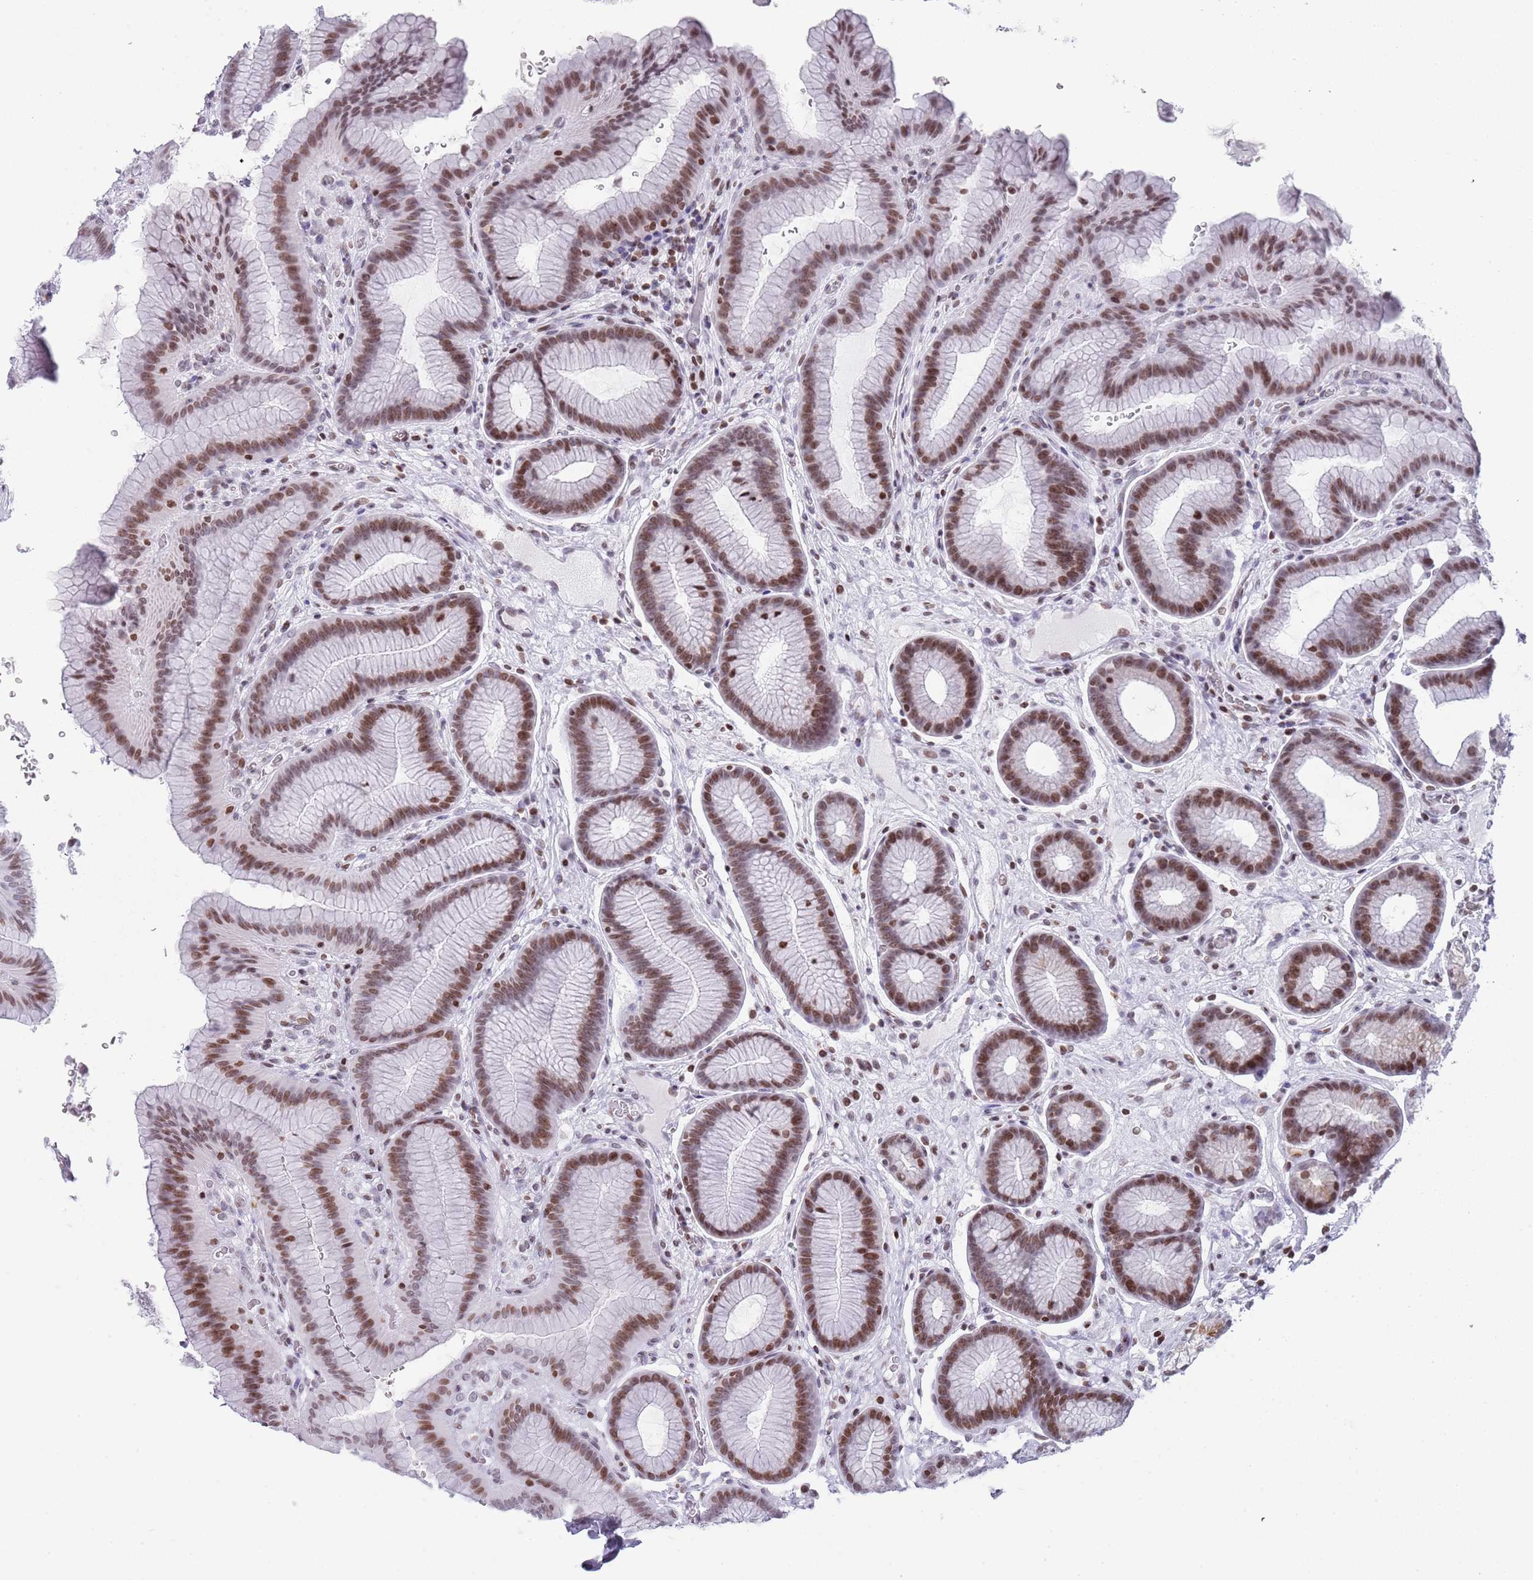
{"staining": {"intensity": "moderate", "quantity": ">75%", "location": "nuclear"}, "tissue": "stomach", "cell_type": "Glandular cells", "image_type": "normal", "snomed": [{"axis": "morphology", "description": "Normal tissue, NOS"}, {"axis": "topography", "description": "Stomach"}], "caption": "Protein positivity by immunohistochemistry exhibits moderate nuclear expression in approximately >75% of glandular cells in normal stomach.", "gene": "ENSG00000285547", "patient": {"sex": "male", "age": 42}}